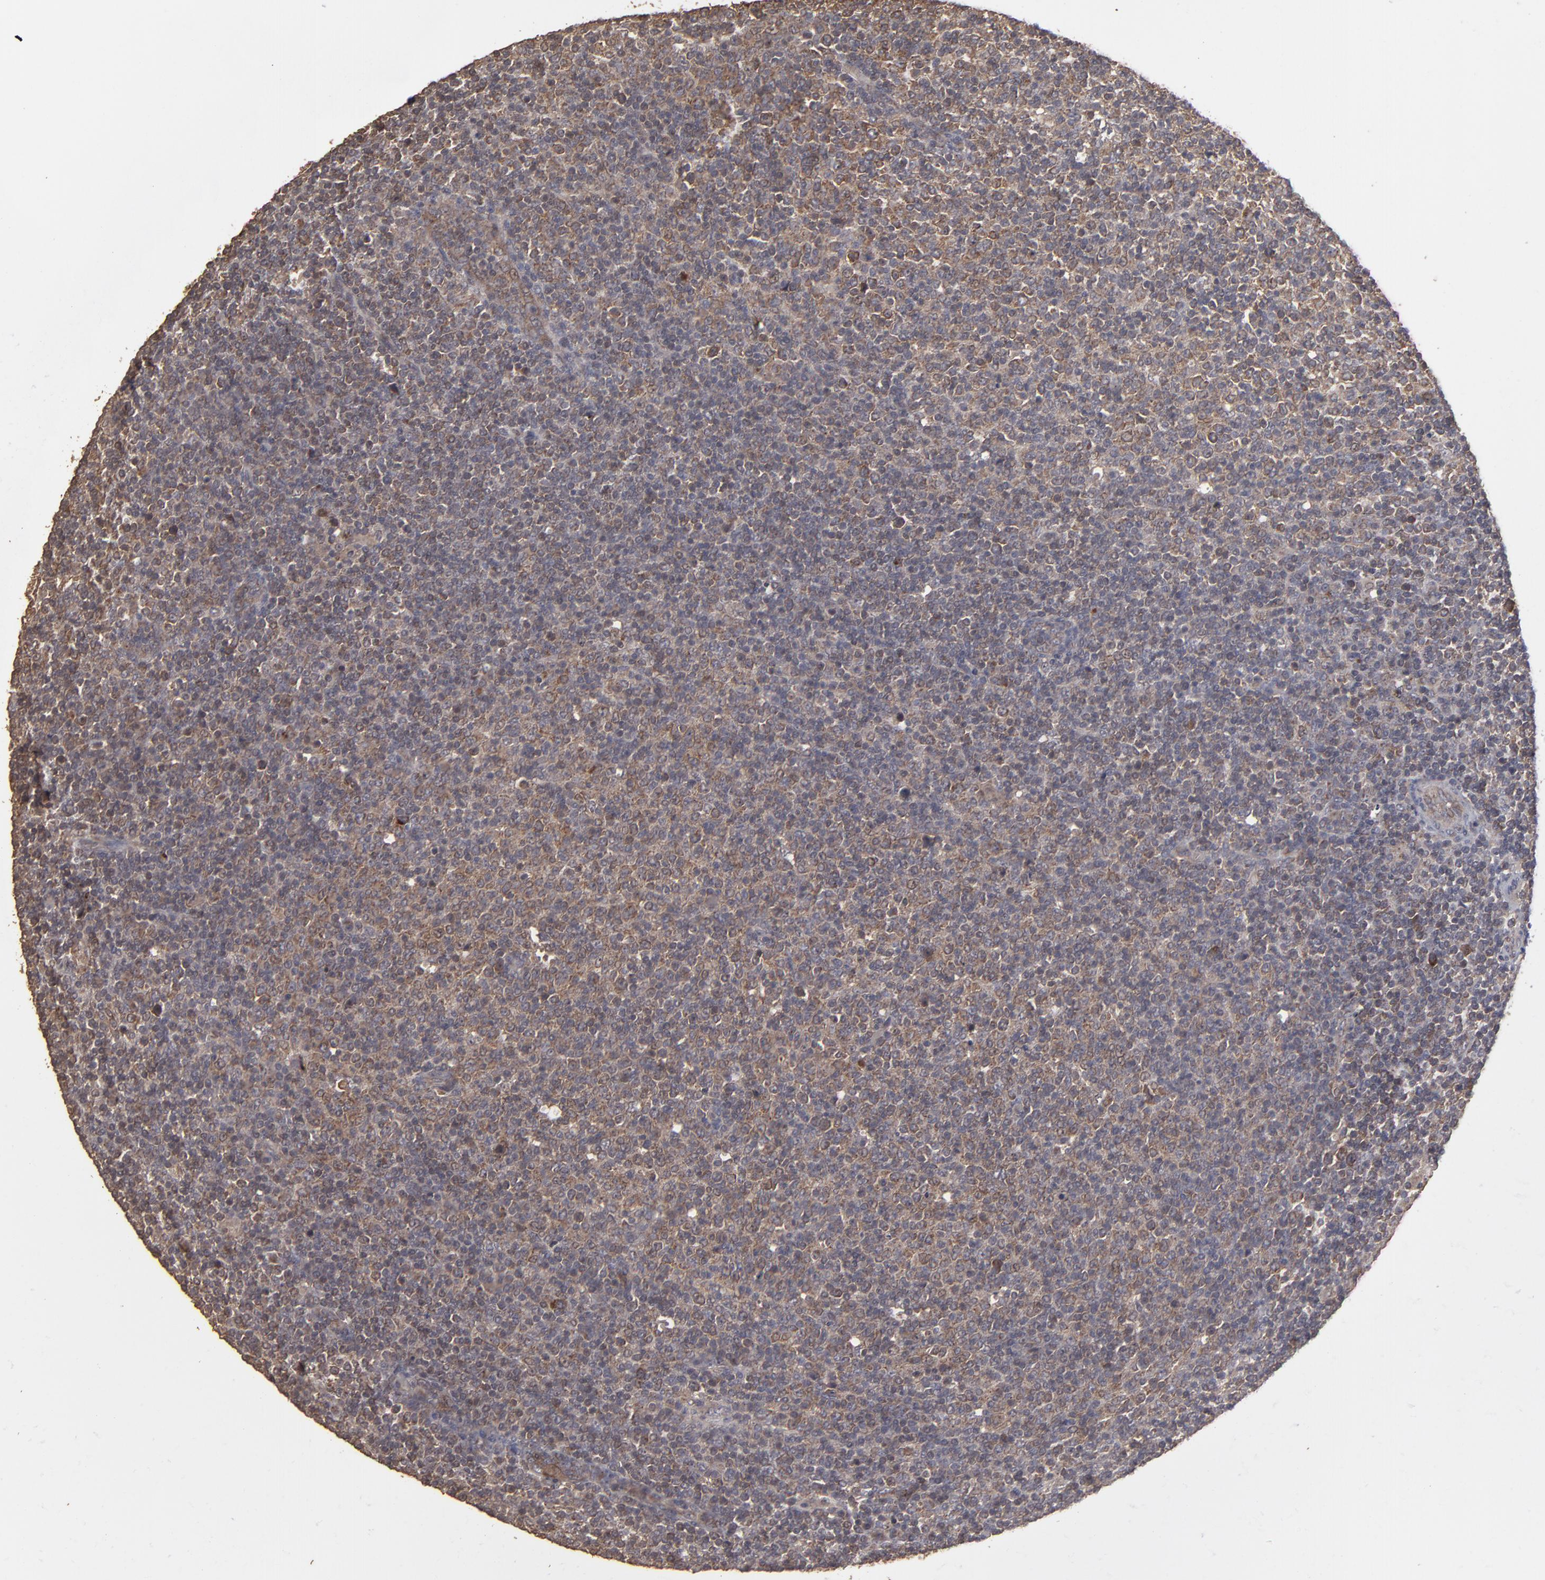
{"staining": {"intensity": "moderate", "quantity": "<25%", "location": "cytoplasmic/membranous"}, "tissue": "lymphoma", "cell_type": "Tumor cells", "image_type": "cancer", "snomed": [{"axis": "morphology", "description": "Malignant lymphoma, non-Hodgkin's type, Low grade"}, {"axis": "topography", "description": "Lymph node"}], "caption": "Immunohistochemical staining of human lymphoma displays moderate cytoplasmic/membranous protein expression in about <25% of tumor cells.", "gene": "MMP2", "patient": {"sex": "male", "age": 70}}